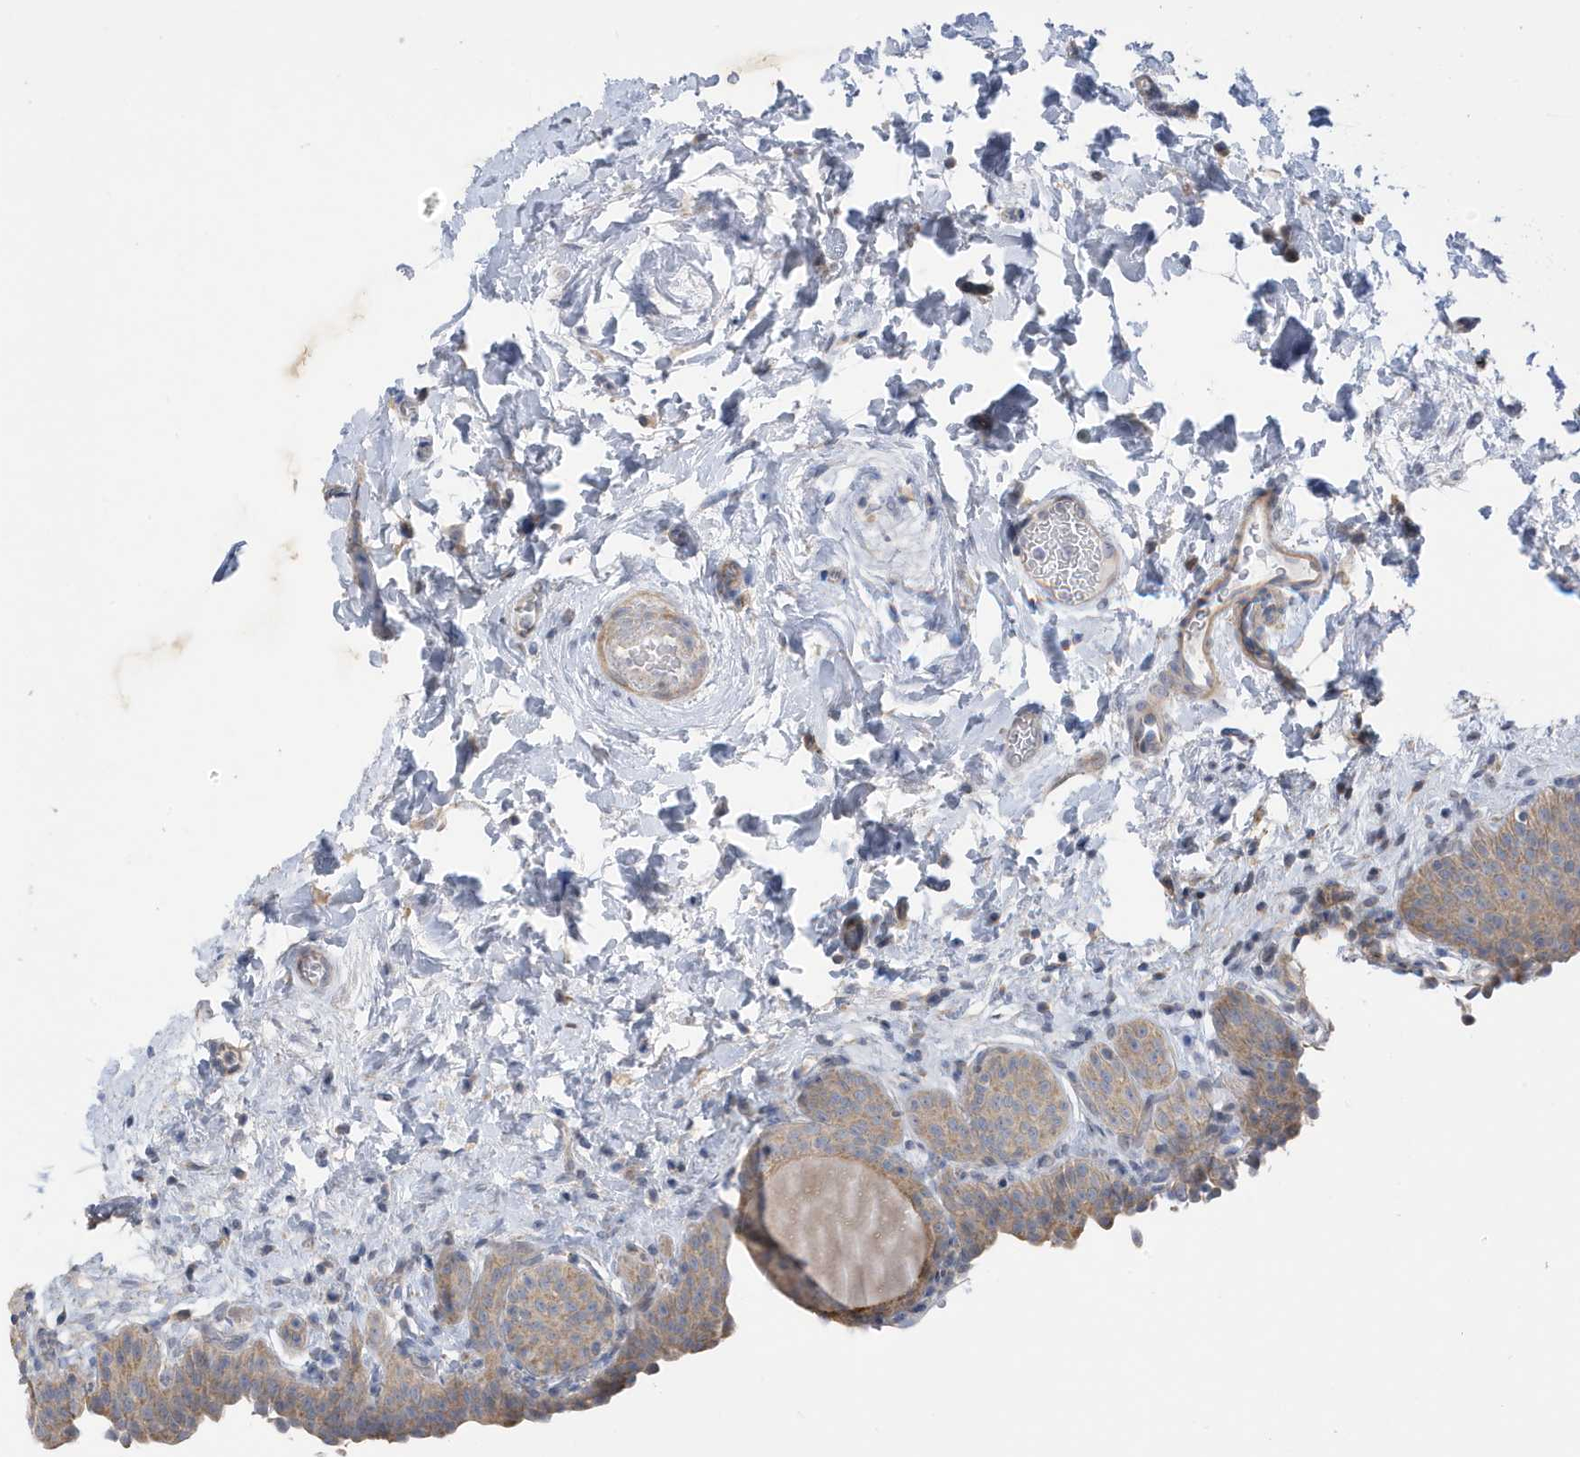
{"staining": {"intensity": "moderate", "quantity": ">75%", "location": "cytoplasmic/membranous"}, "tissue": "urinary bladder", "cell_type": "Urothelial cells", "image_type": "normal", "snomed": [{"axis": "morphology", "description": "Normal tissue, NOS"}, {"axis": "topography", "description": "Urinary bladder"}], "caption": "Protein expression analysis of unremarkable urinary bladder demonstrates moderate cytoplasmic/membranous staining in about >75% of urothelial cells.", "gene": "ATP13A5", "patient": {"sex": "male", "age": 83}}